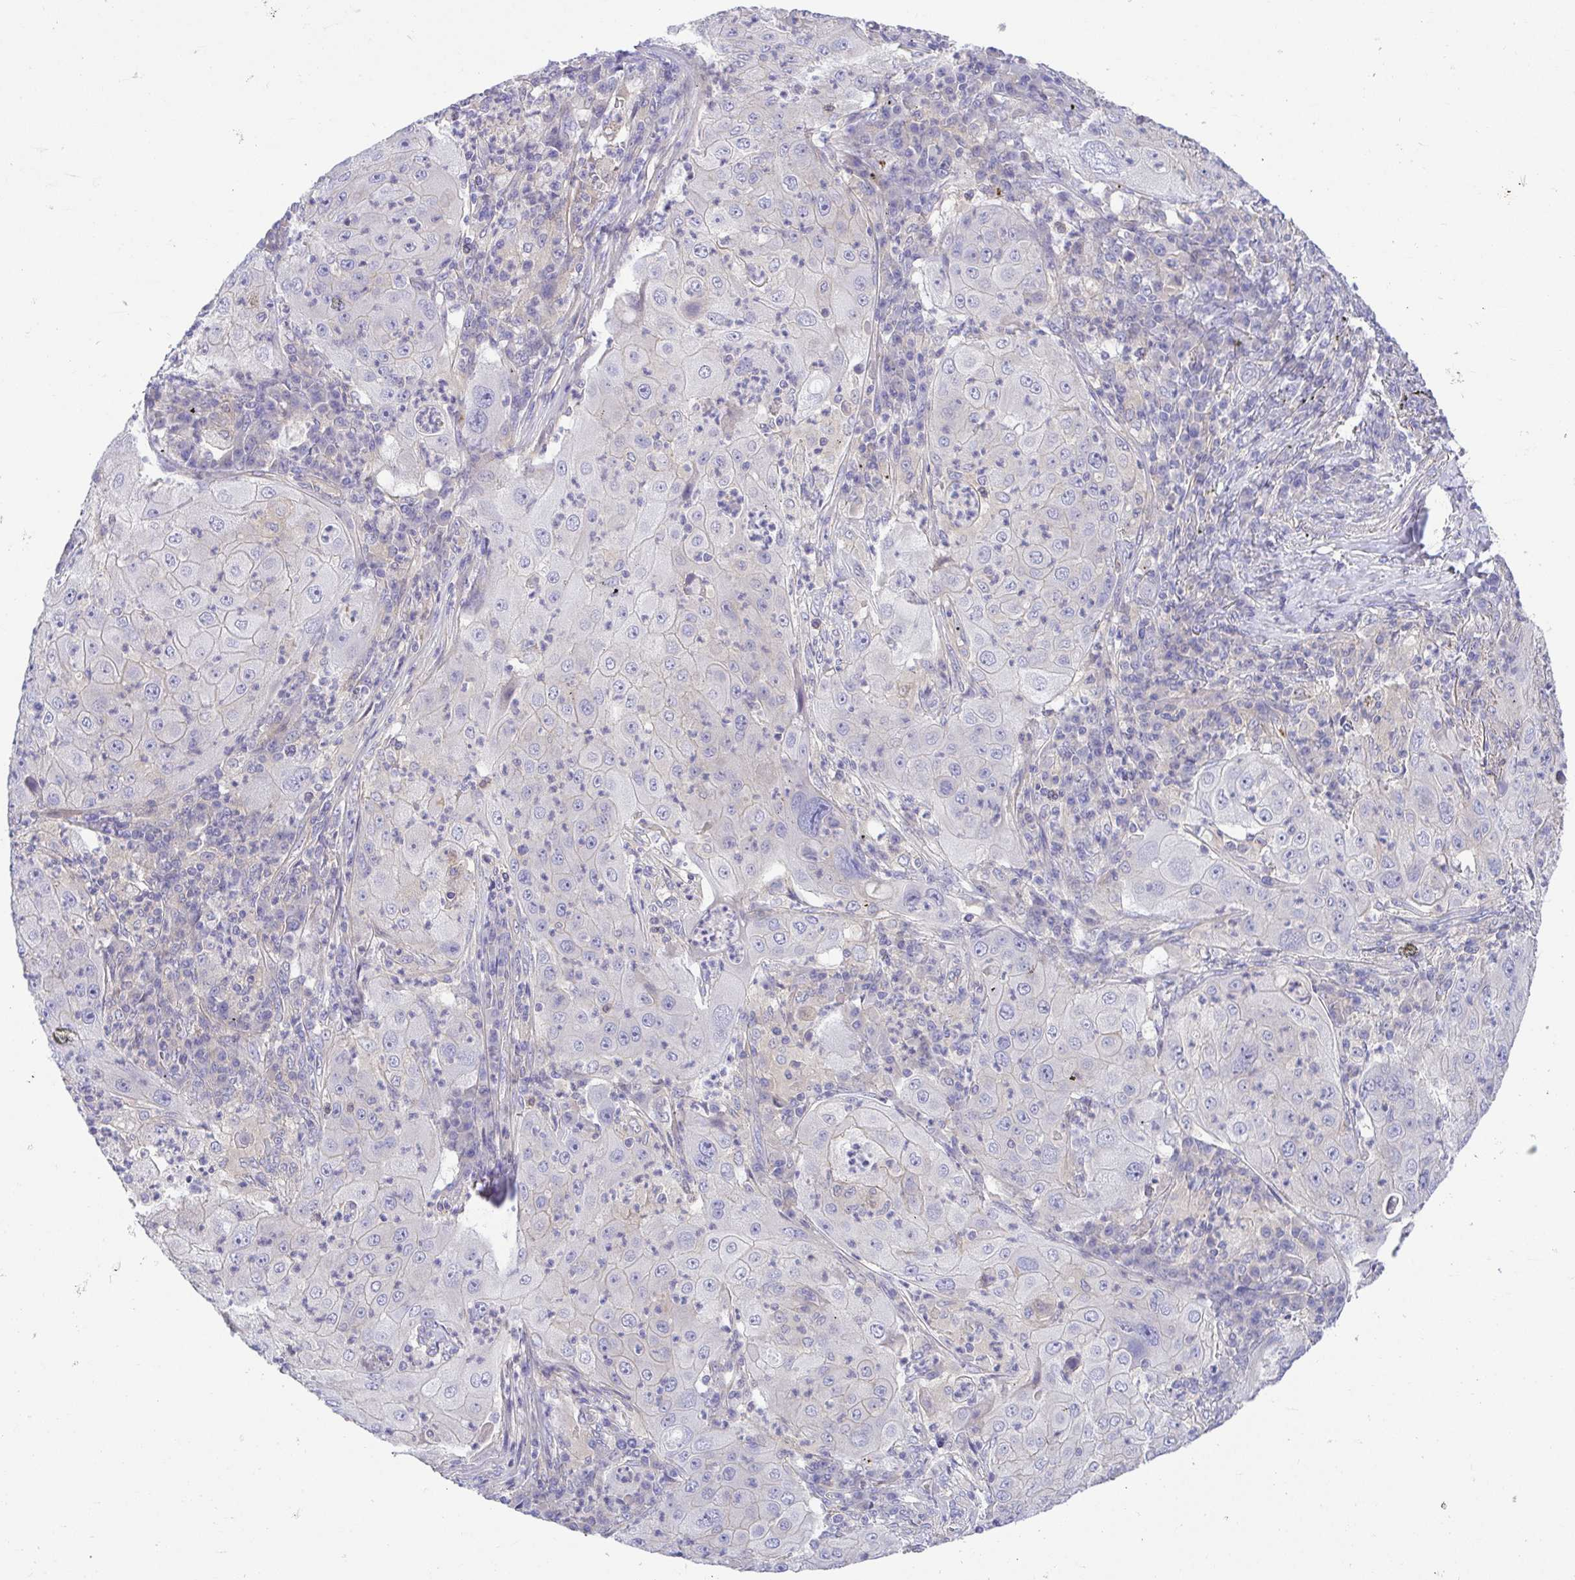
{"staining": {"intensity": "negative", "quantity": "none", "location": "none"}, "tissue": "lung cancer", "cell_type": "Tumor cells", "image_type": "cancer", "snomed": [{"axis": "morphology", "description": "Squamous cell carcinoma, NOS"}, {"axis": "topography", "description": "Lung"}], "caption": "Image shows no protein staining in tumor cells of lung cancer (squamous cell carcinoma) tissue.", "gene": "PRR14L", "patient": {"sex": "female", "age": 59}}